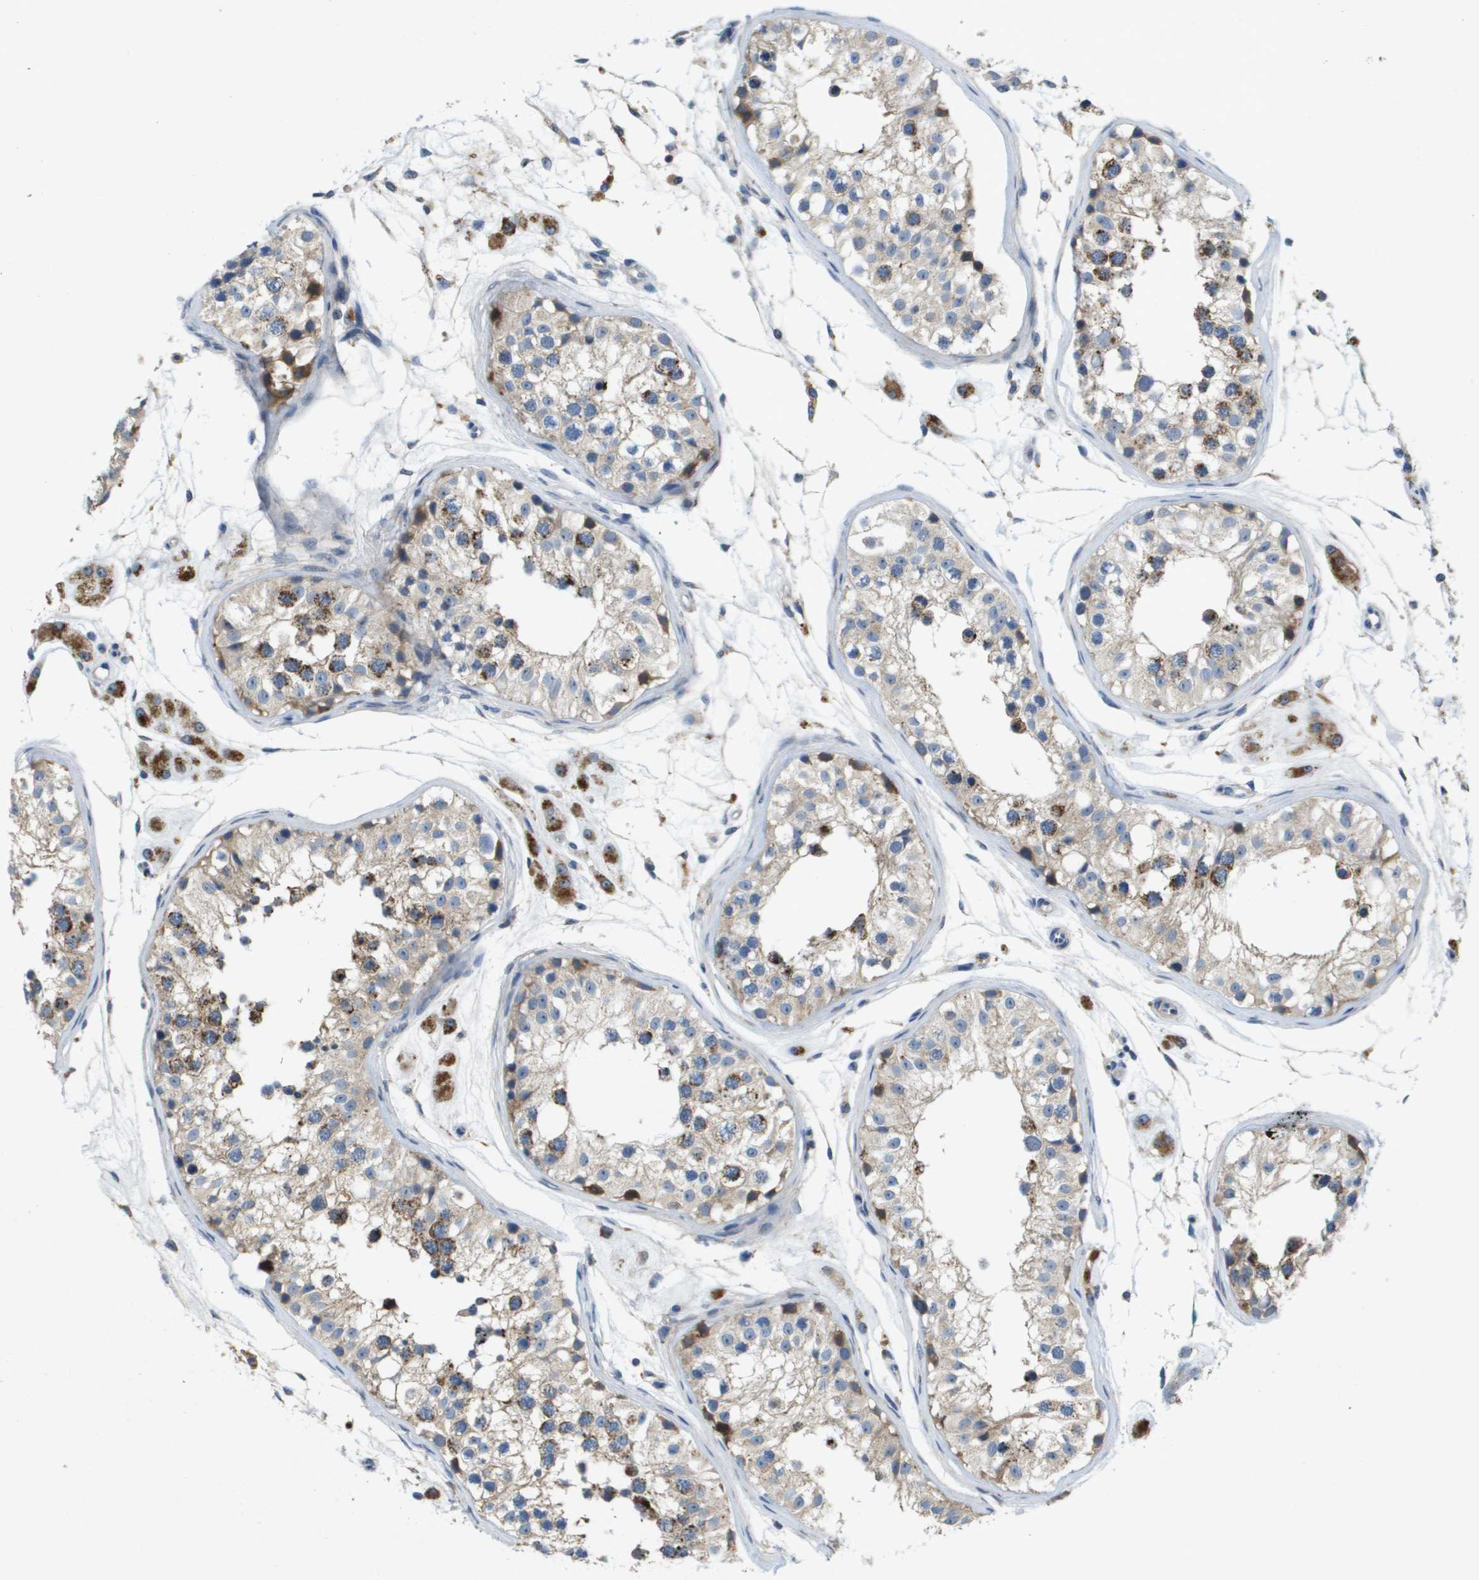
{"staining": {"intensity": "moderate", "quantity": "<25%", "location": "cytoplasmic/membranous"}, "tissue": "testis", "cell_type": "Cells in seminiferous ducts", "image_type": "normal", "snomed": [{"axis": "morphology", "description": "Normal tissue, NOS"}, {"axis": "morphology", "description": "Adenocarcinoma, metastatic, NOS"}, {"axis": "topography", "description": "Testis"}], "caption": "DAB (3,3'-diaminobenzidine) immunohistochemical staining of normal human testis shows moderate cytoplasmic/membranous protein positivity in about <25% of cells in seminiferous ducts.", "gene": "B3GNT5", "patient": {"sex": "male", "age": 26}}